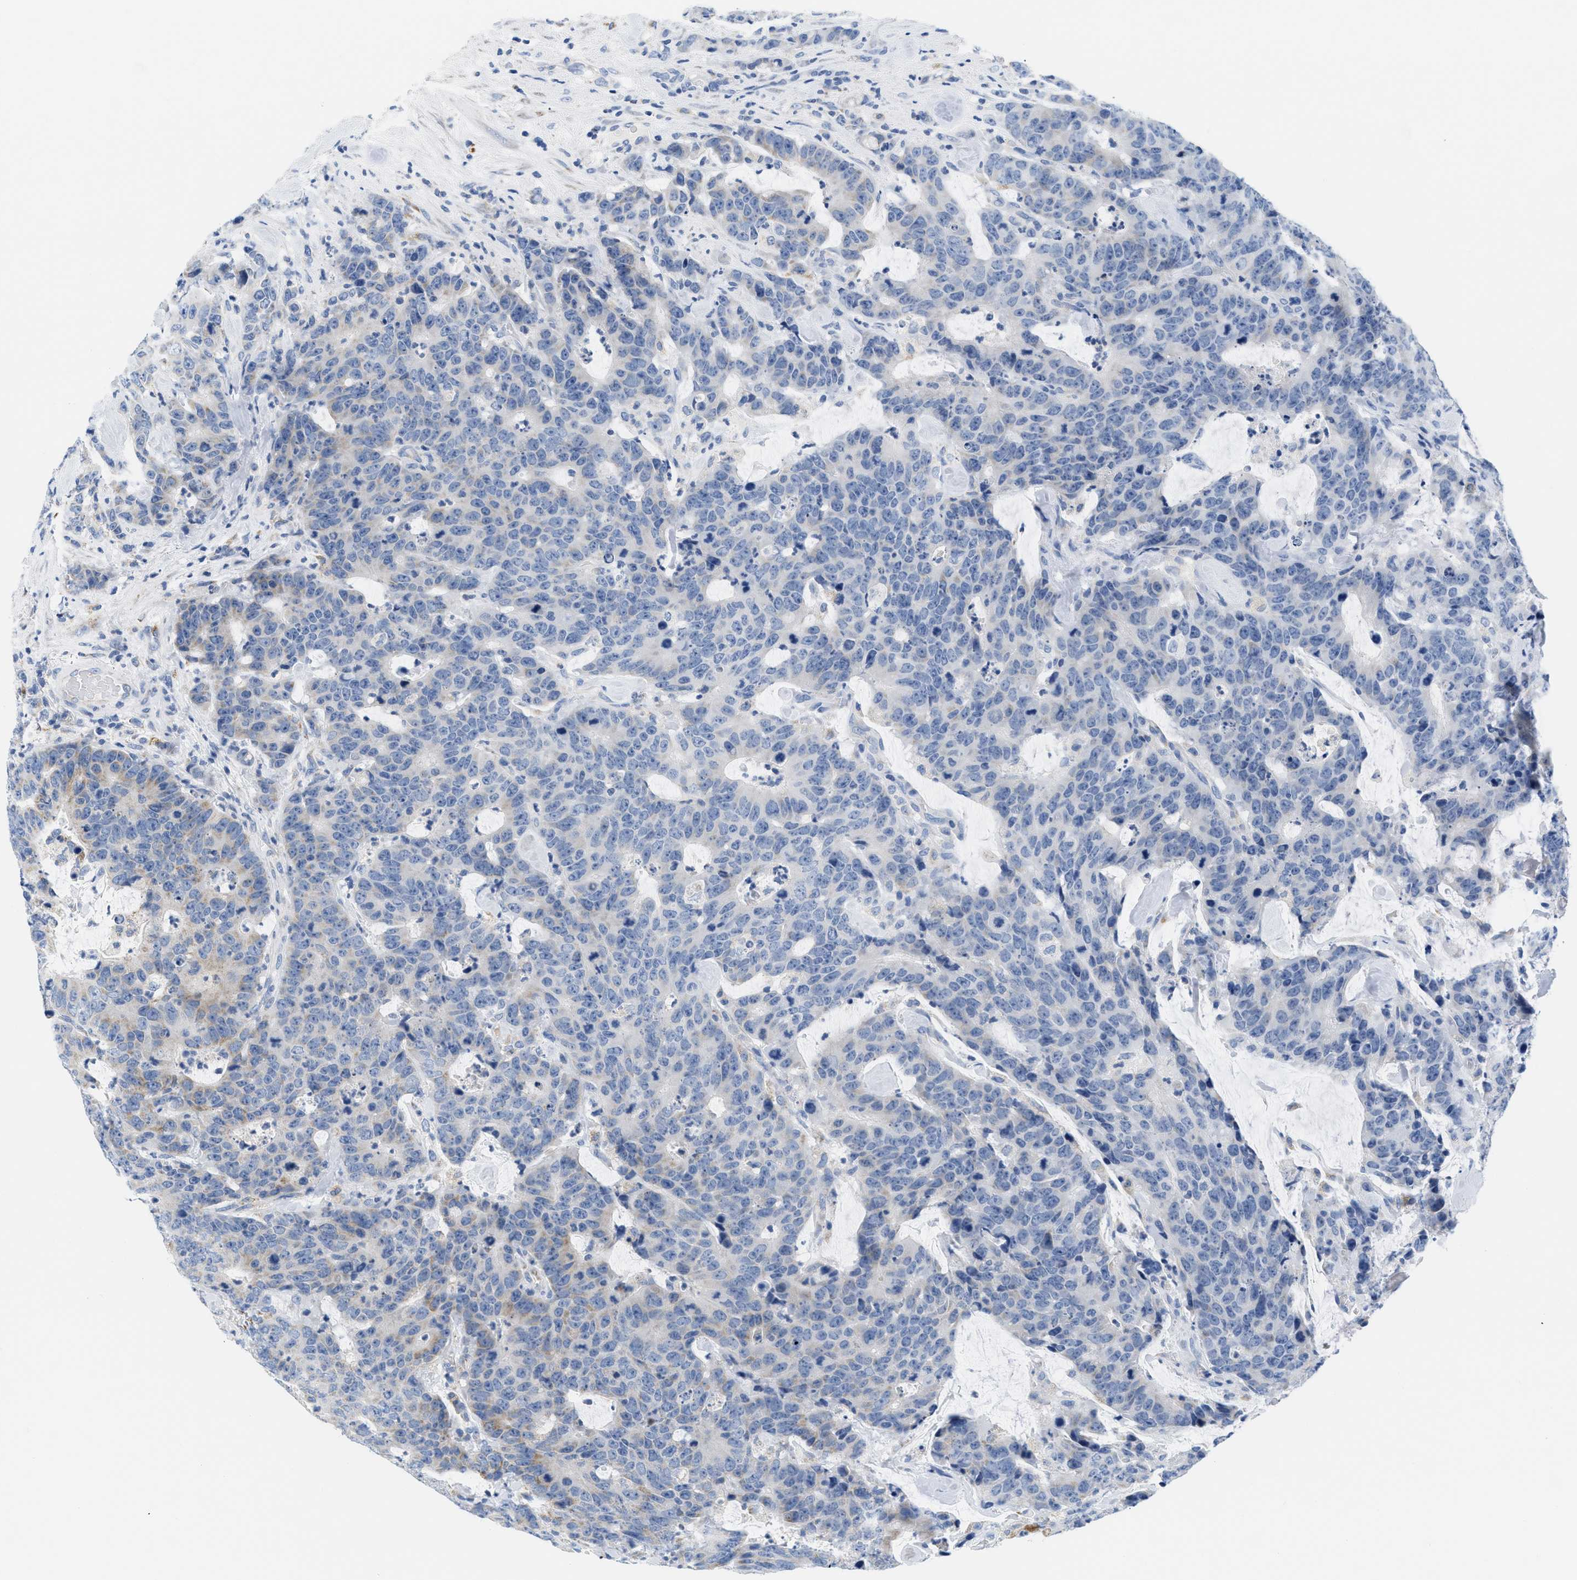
{"staining": {"intensity": "weak", "quantity": "<25%", "location": "cytoplasmic/membranous"}, "tissue": "colorectal cancer", "cell_type": "Tumor cells", "image_type": "cancer", "snomed": [{"axis": "morphology", "description": "Adenocarcinoma, NOS"}, {"axis": "topography", "description": "Colon"}], "caption": "The IHC histopathology image has no significant positivity in tumor cells of colorectal adenocarcinoma tissue.", "gene": "KCNJ5", "patient": {"sex": "female", "age": 86}}